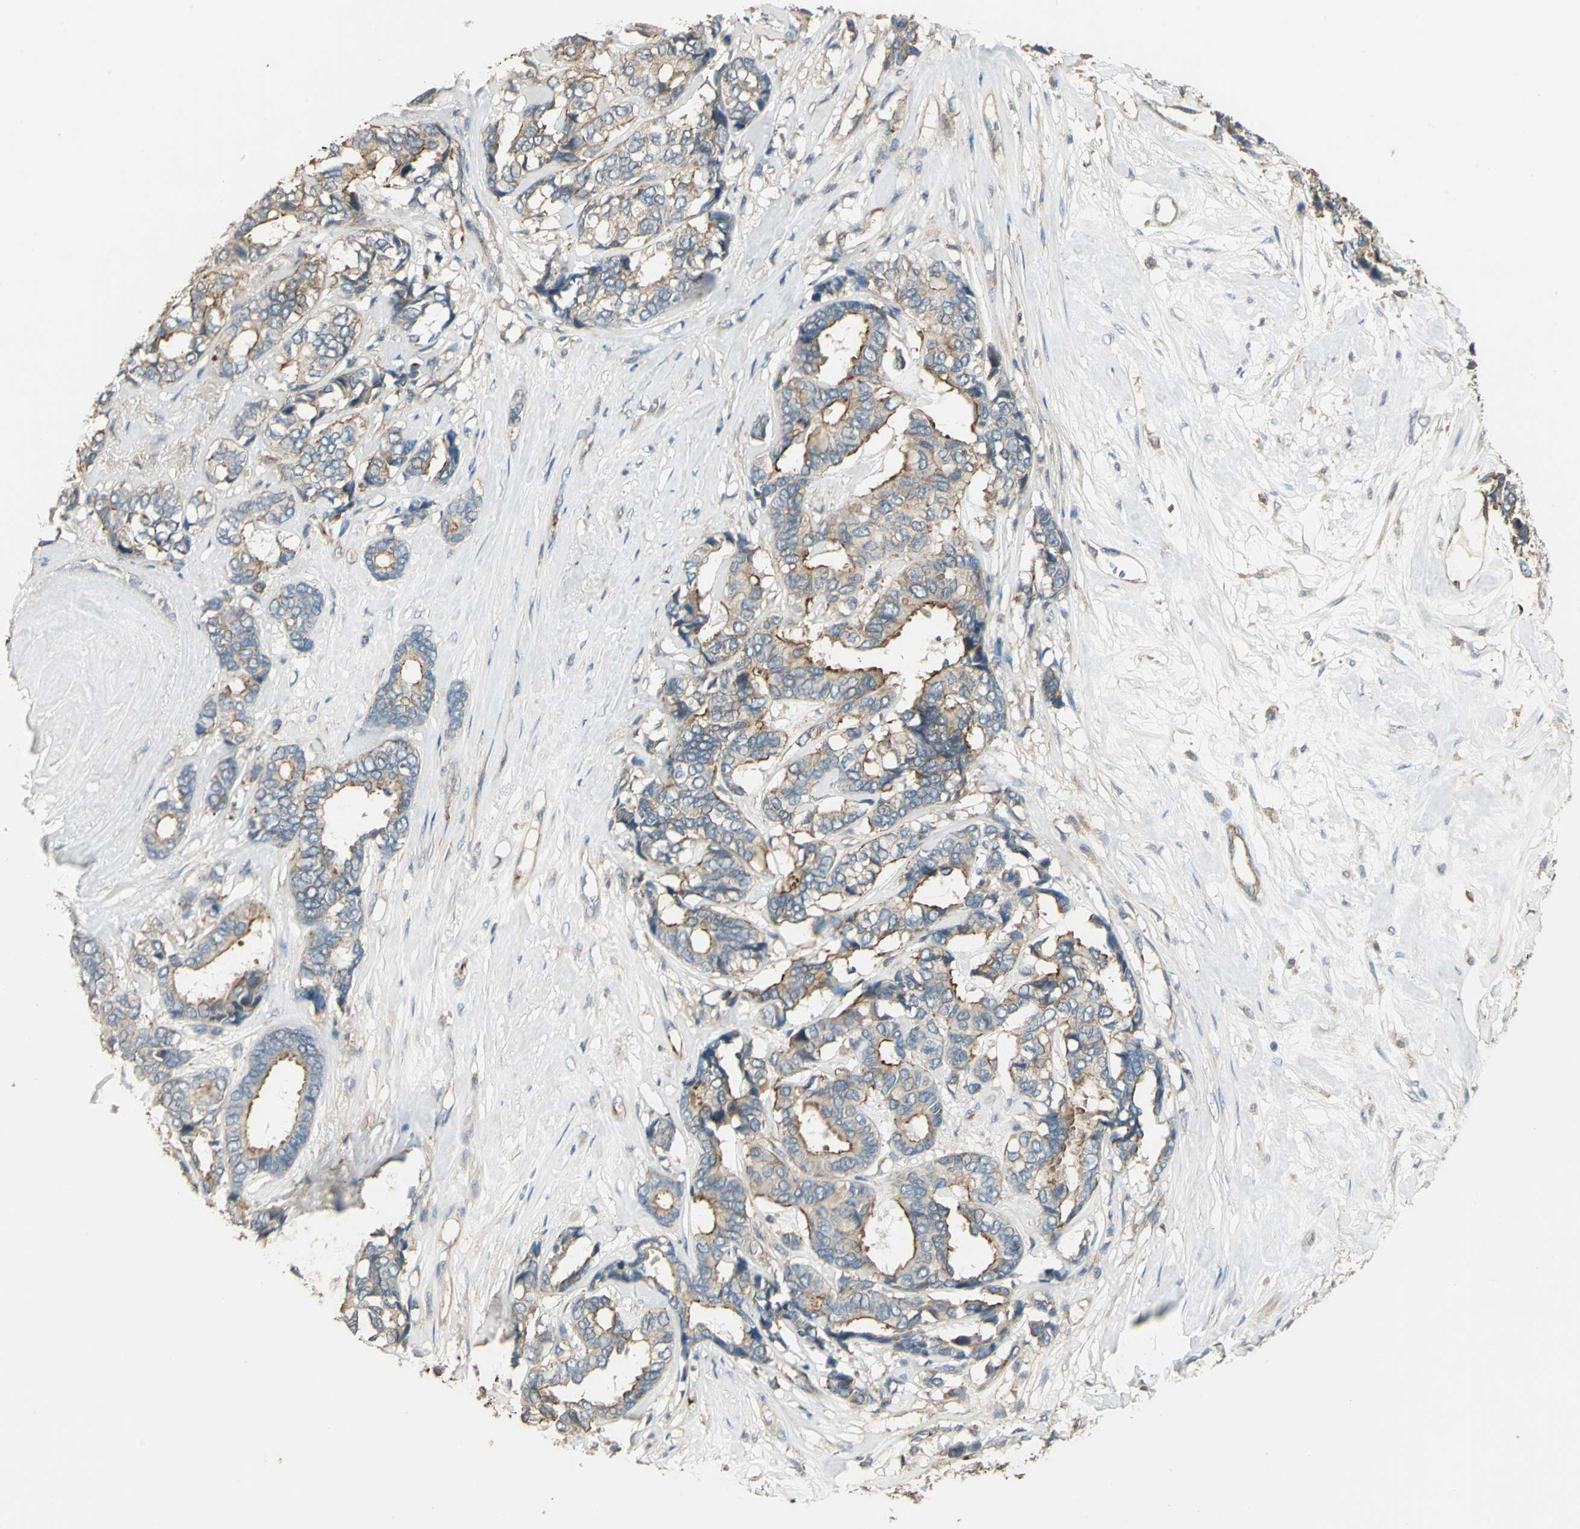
{"staining": {"intensity": "moderate", "quantity": ">75%", "location": "cytoplasmic/membranous"}, "tissue": "breast cancer", "cell_type": "Tumor cells", "image_type": "cancer", "snomed": [{"axis": "morphology", "description": "Duct carcinoma"}, {"axis": "topography", "description": "Breast"}], "caption": "The immunohistochemical stain highlights moderate cytoplasmic/membranous expression in tumor cells of intraductal carcinoma (breast) tissue.", "gene": "RAPGEF1", "patient": {"sex": "female", "age": 87}}